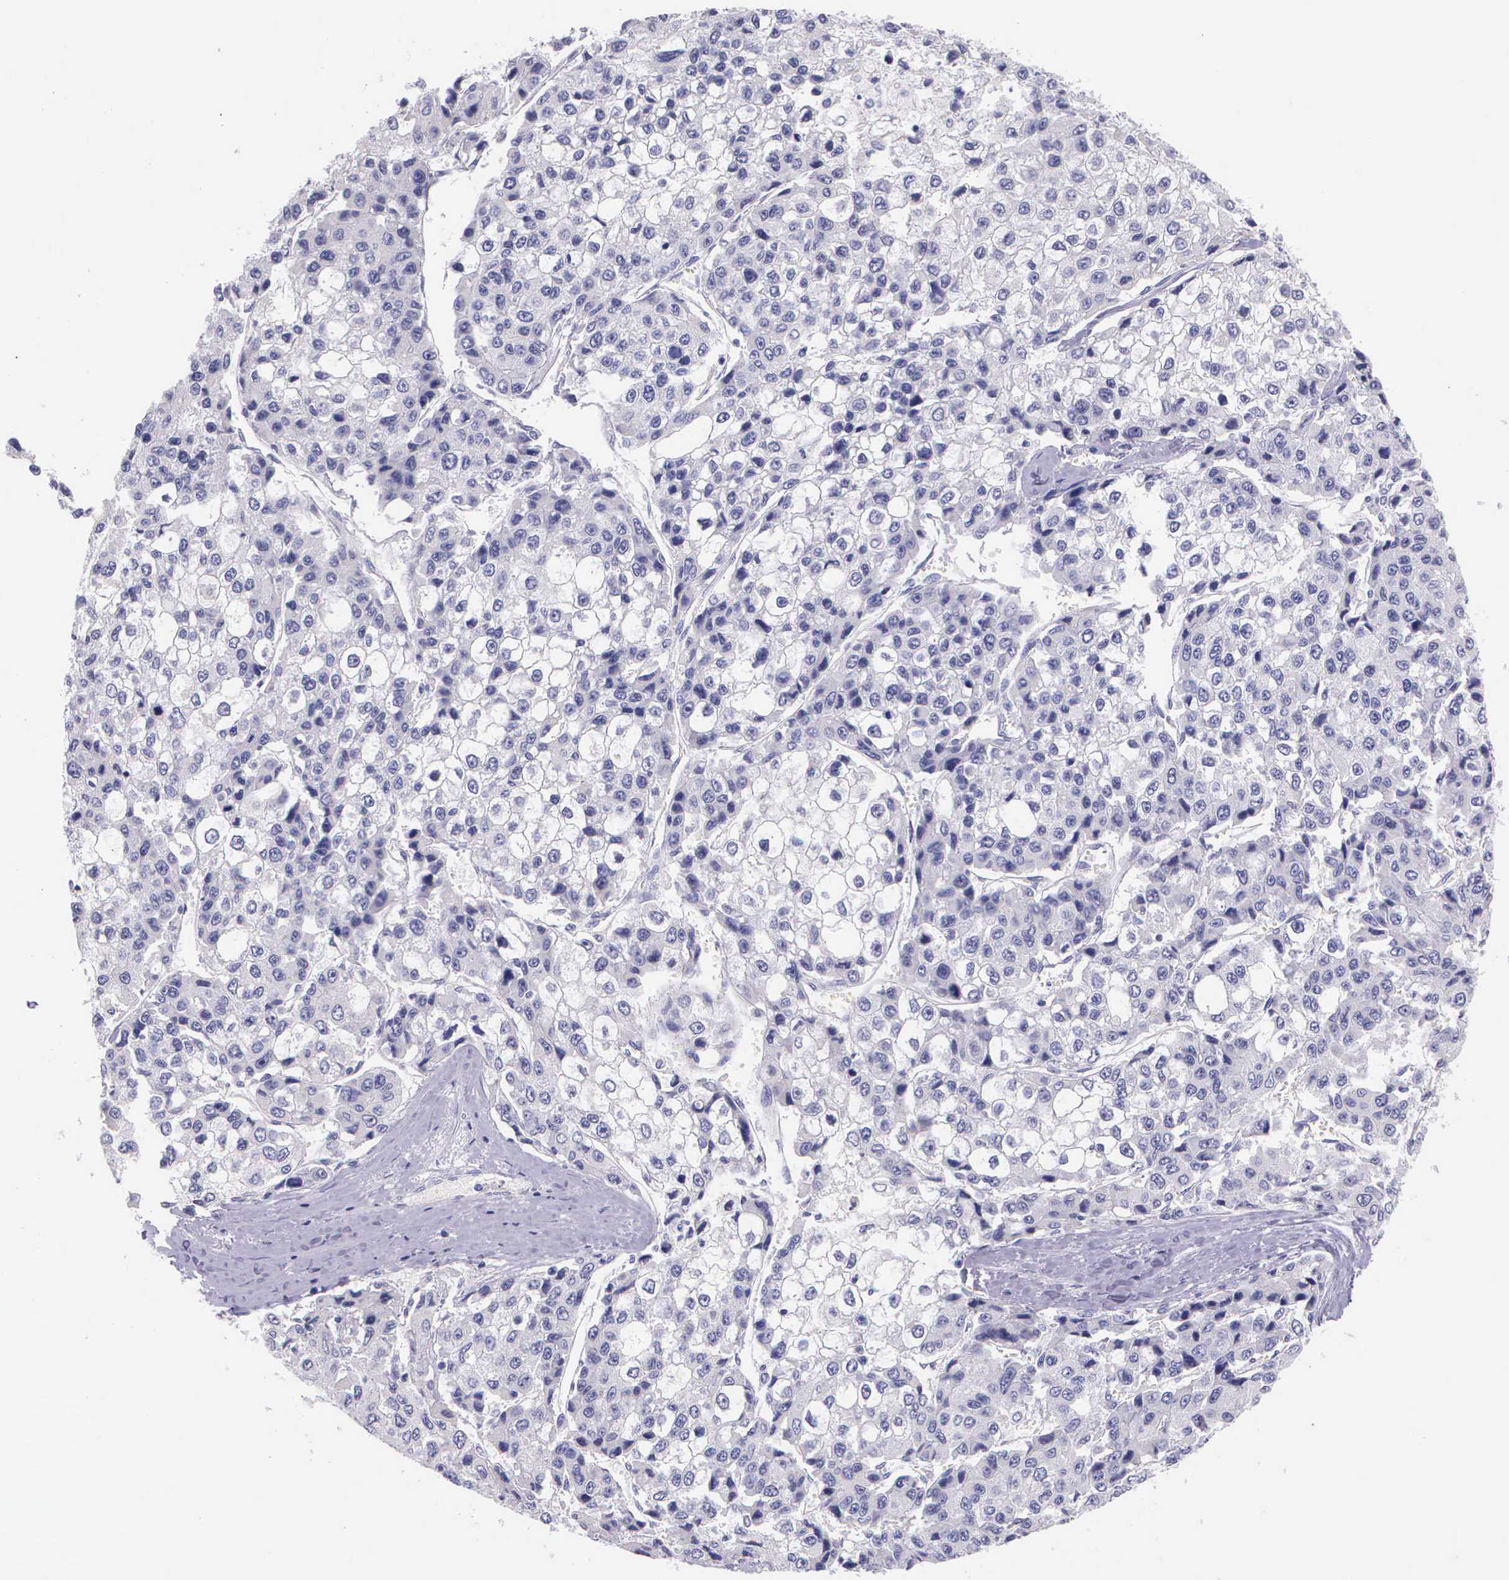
{"staining": {"intensity": "negative", "quantity": "none", "location": "none"}, "tissue": "liver cancer", "cell_type": "Tumor cells", "image_type": "cancer", "snomed": [{"axis": "morphology", "description": "Carcinoma, Hepatocellular, NOS"}, {"axis": "topography", "description": "Liver"}], "caption": "Immunohistochemistry histopathology image of human liver hepatocellular carcinoma stained for a protein (brown), which shows no expression in tumor cells. (Immunohistochemistry, brightfield microscopy, high magnification).", "gene": "THSD7A", "patient": {"sex": "female", "age": 66}}